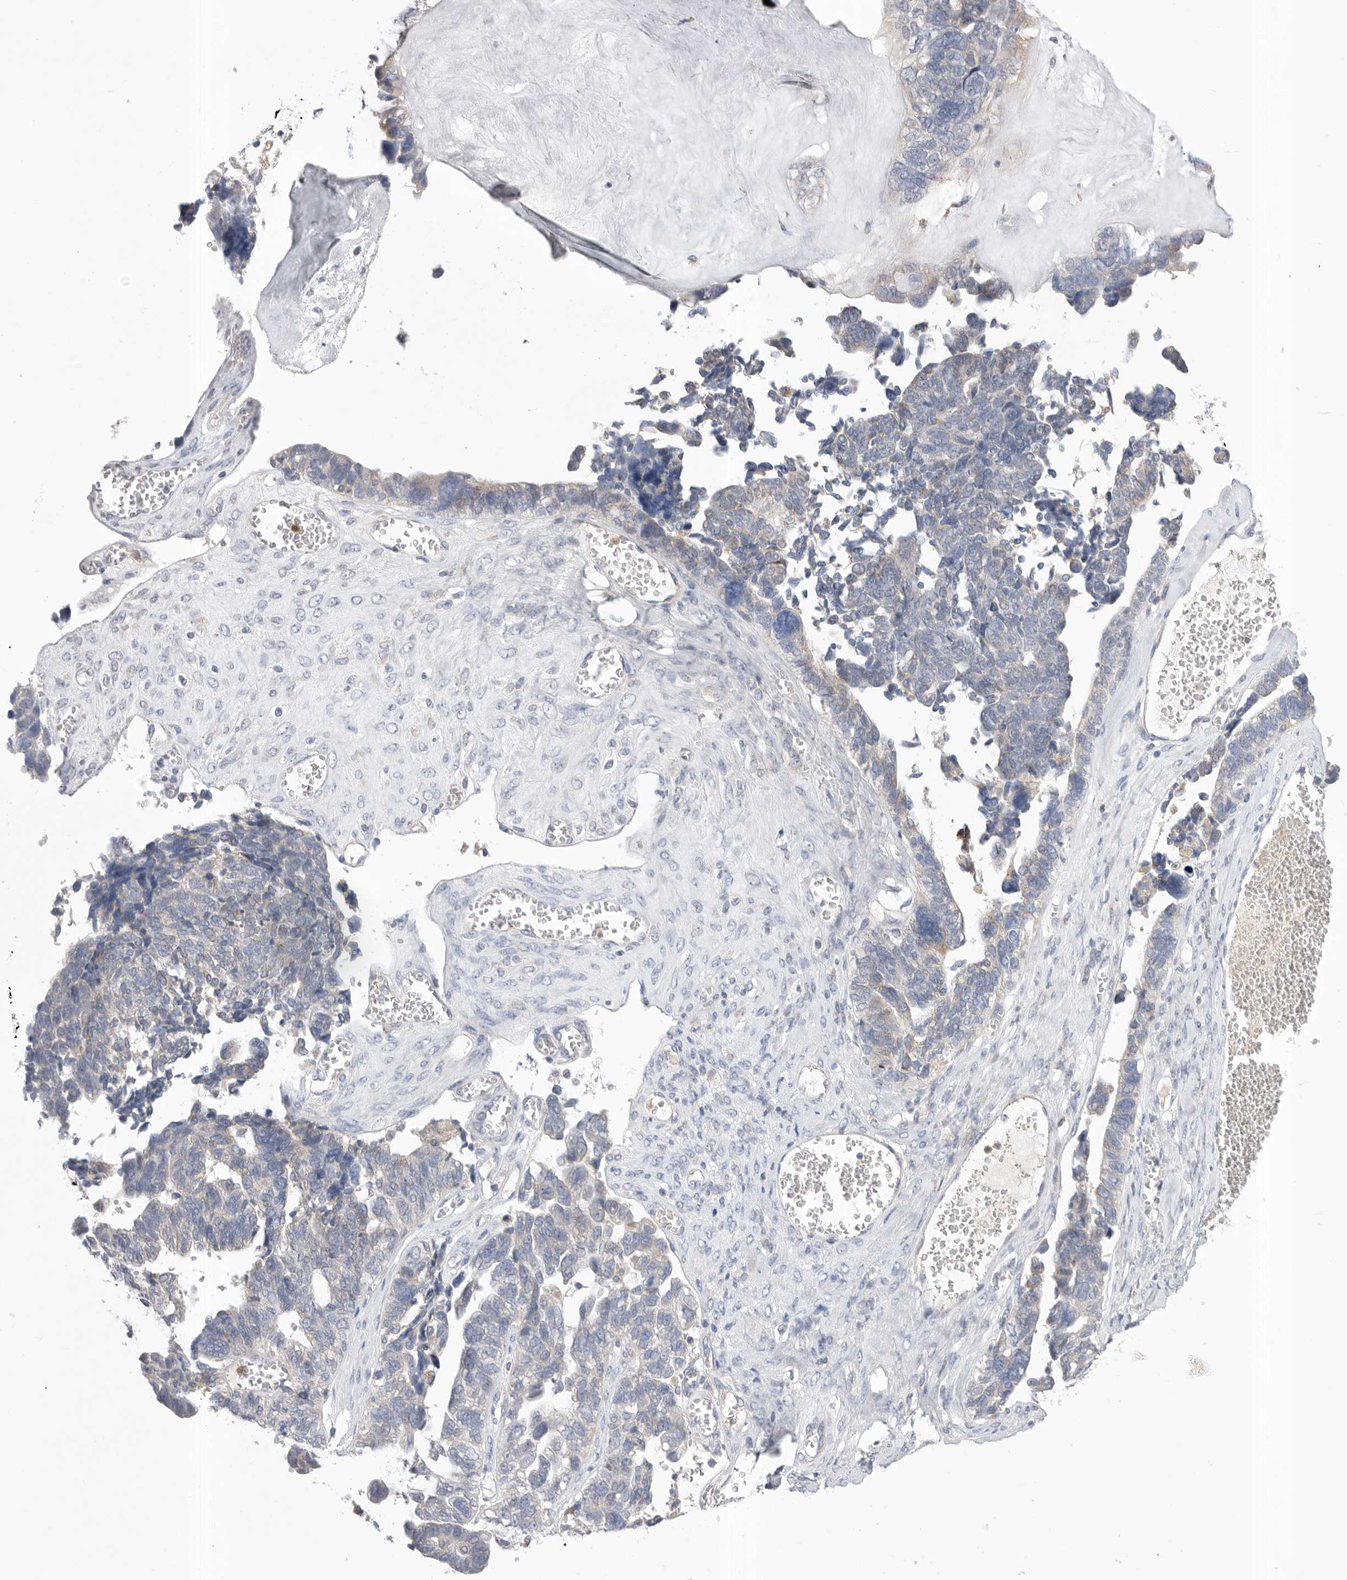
{"staining": {"intensity": "weak", "quantity": "<25%", "location": "cytoplasmic/membranous"}, "tissue": "ovarian cancer", "cell_type": "Tumor cells", "image_type": "cancer", "snomed": [{"axis": "morphology", "description": "Cystadenocarcinoma, serous, NOS"}, {"axis": "topography", "description": "Ovary"}], "caption": "An IHC photomicrograph of ovarian cancer (serous cystadenocarcinoma) is shown. There is no staining in tumor cells of ovarian cancer (serous cystadenocarcinoma).", "gene": "CCDC126", "patient": {"sex": "female", "age": 79}}